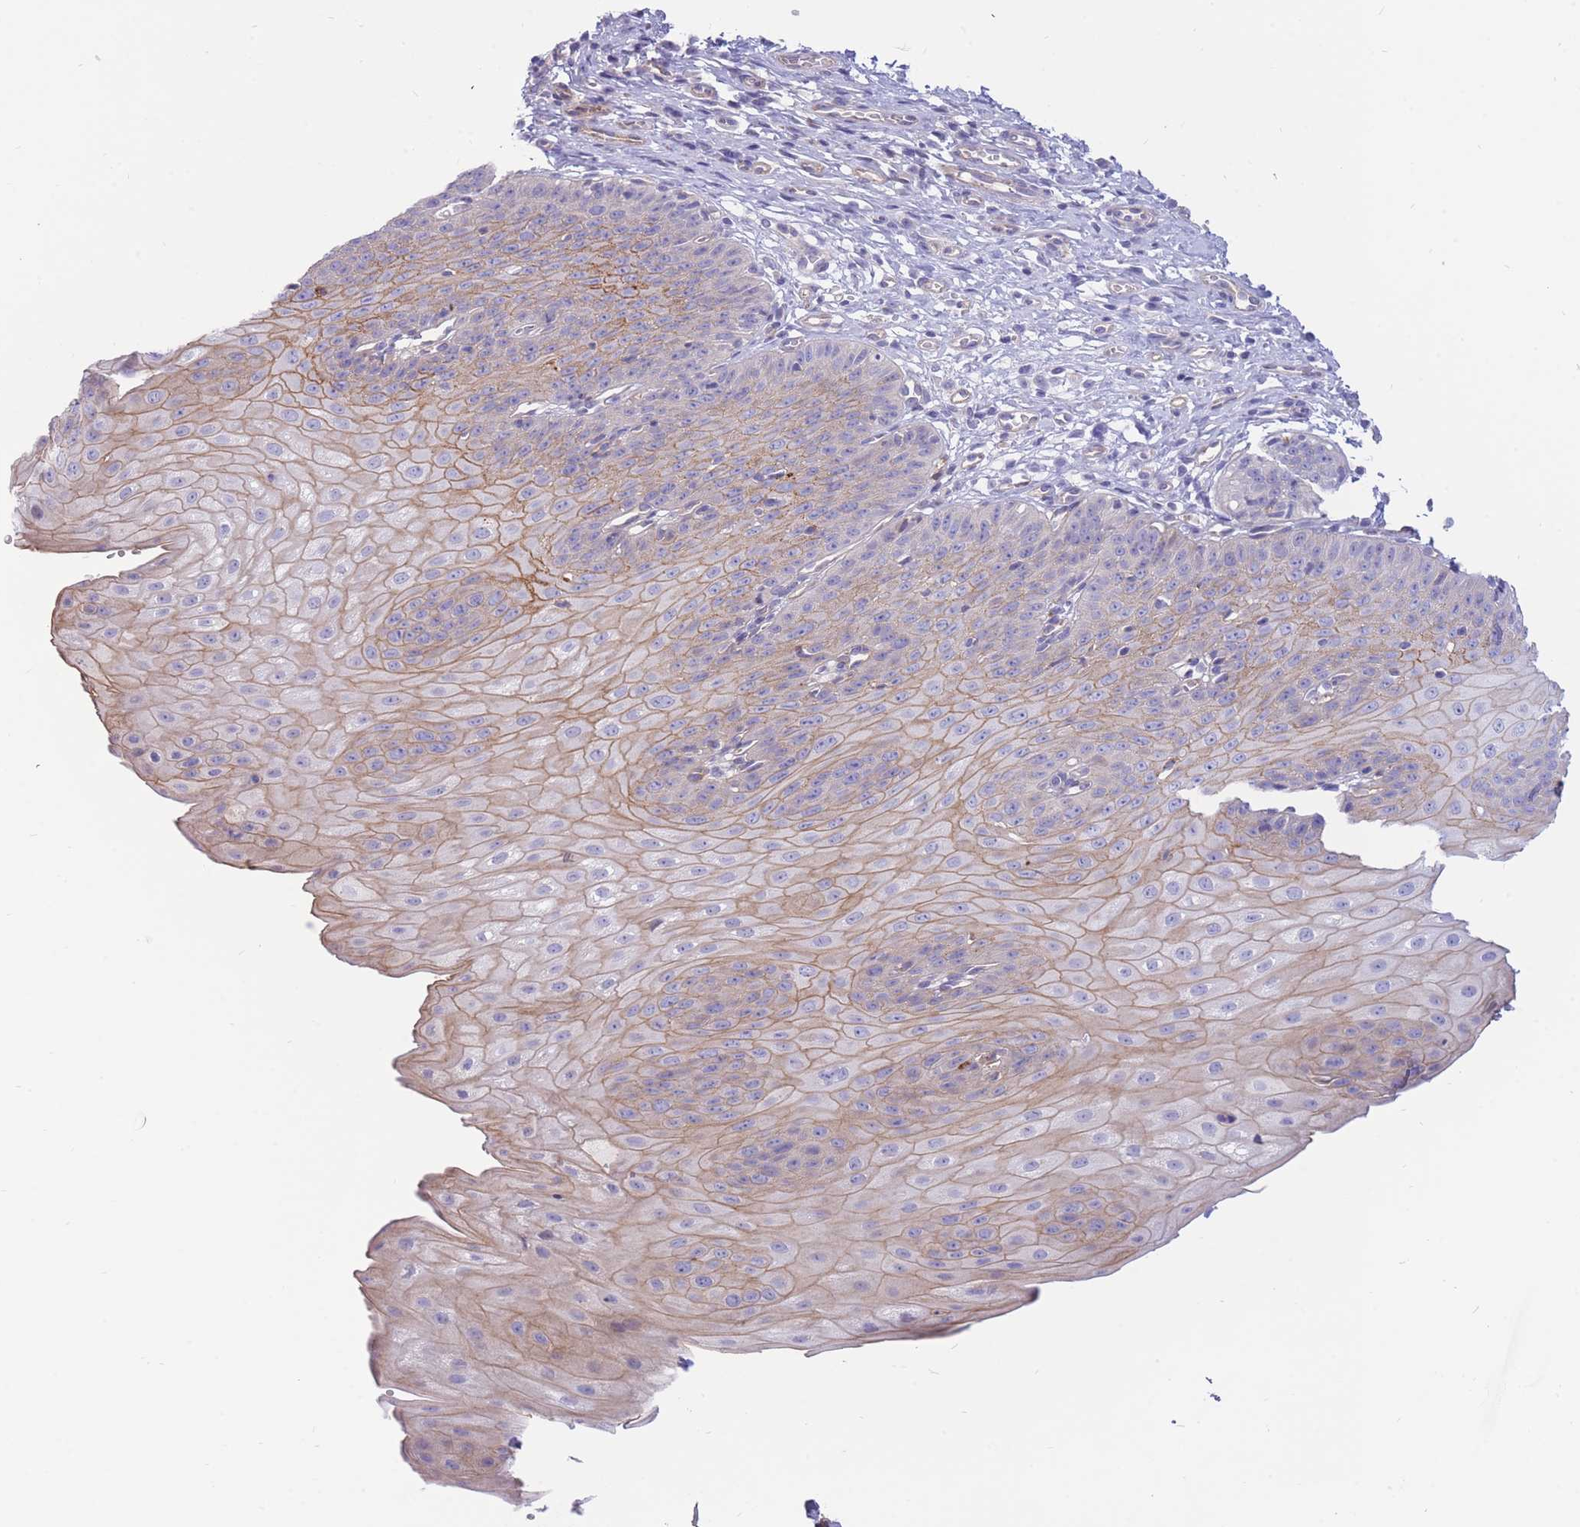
{"staining": {"intensity": "moderate", "quantity": "<25%", "location": "cytoplasmic/membranous"}, "tissue": "esophagus", "cell_type": "Squamous epithelial cells", "image_type": "normal", "snomed": [{"axis": "morphology", "description": "Normal tissue, NOS"}, {"axis": "topography", "description": "Esophagus"}], "caption": "Protein staining by immunohistochemistry (IHC) exhibits moderate cytoplasmic/membranous expression in approximately <25% of squamous epithelial cells in normal esophagus.", "gene": "SULT1A1", "patient": {"sex": "male", "age": 71}}